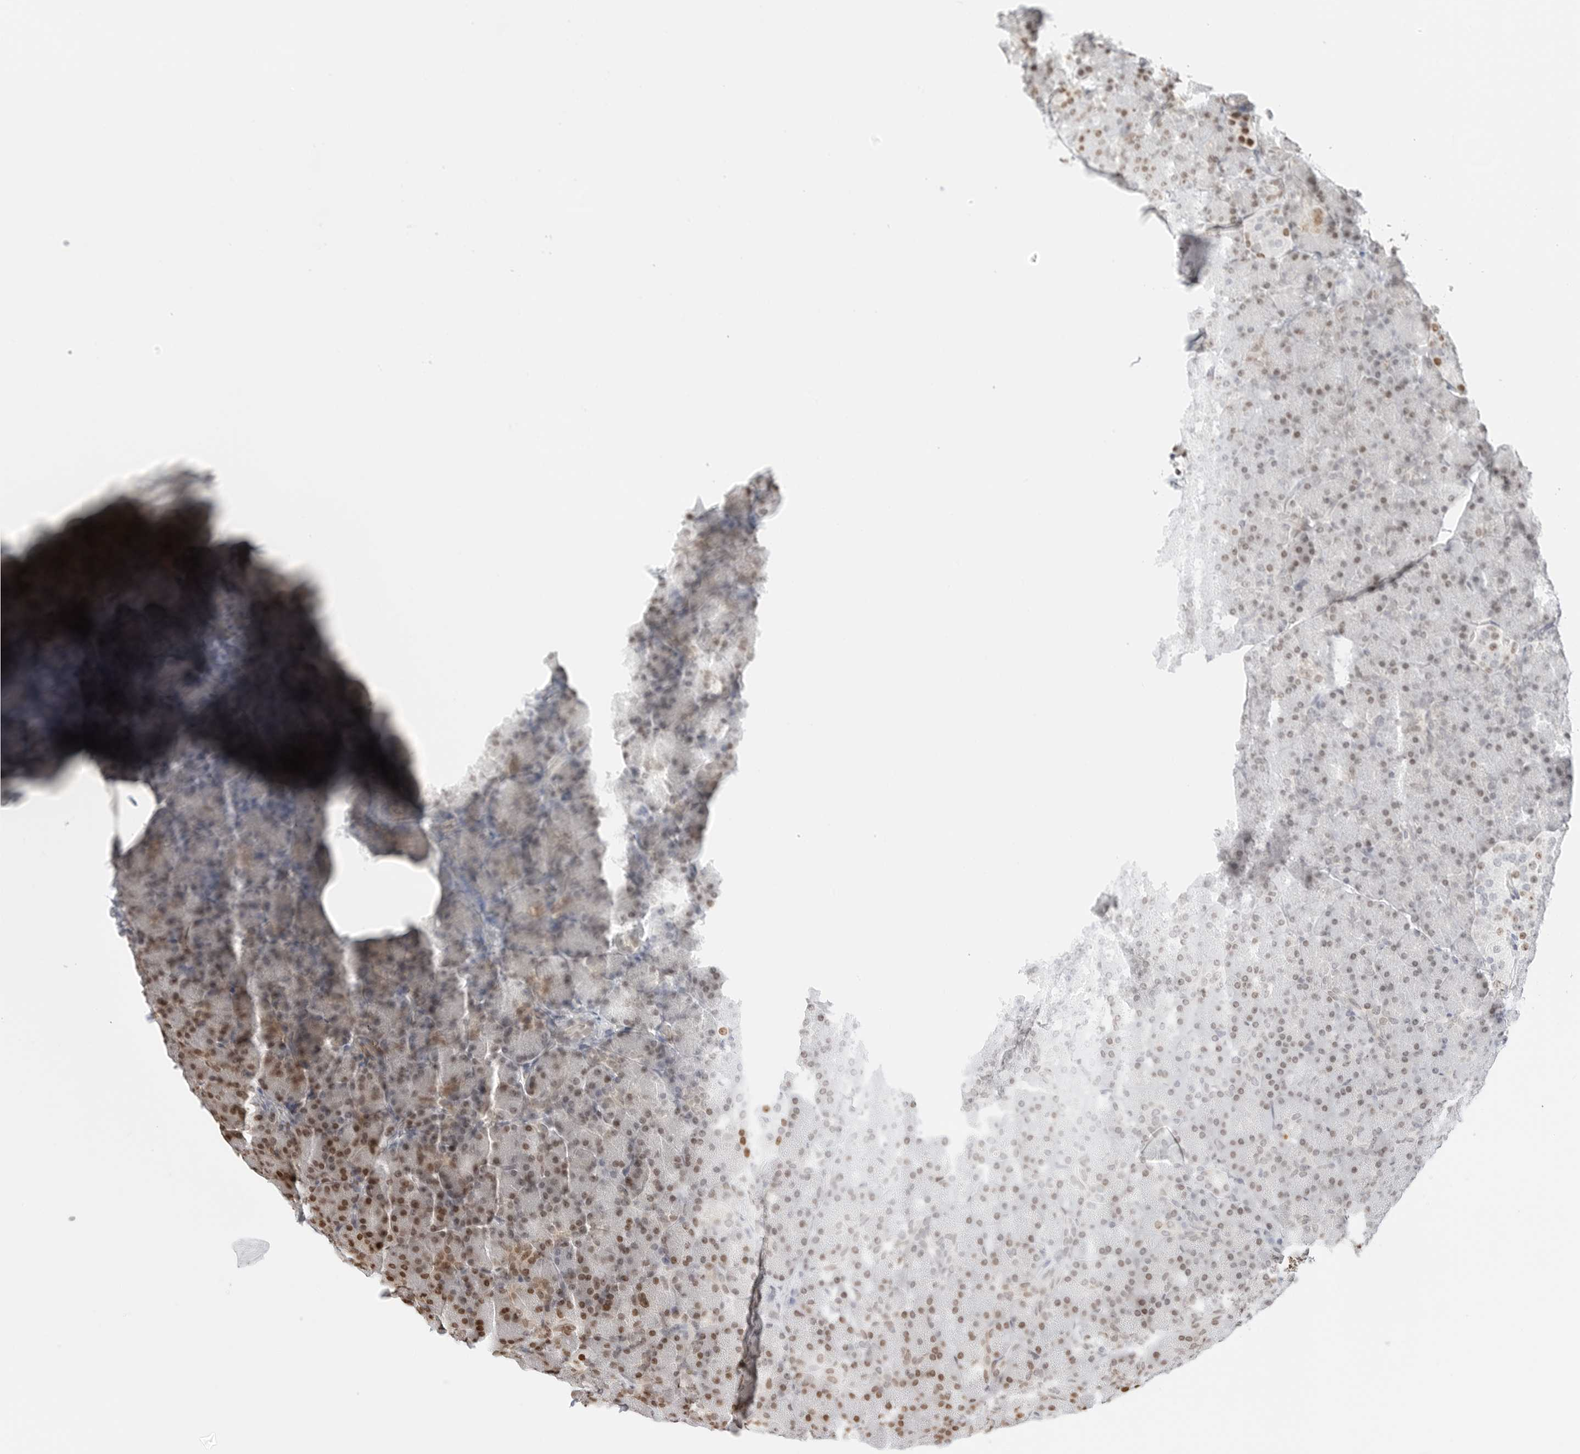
{"staining": {"intensity": "moderate", "quantity": "25%-75%", "location": "nuclear"}, "tissue": "pancreas", "cell_type": "Exocrine glandular cells", "image_type": "normal", "snomed": [{"axis": "morphology", "description": "Normal tissue, NOS"}, {"axis": "topography", "description": "Pancreas"}], "caption": "Human pancreas stained with a brown dye displays moderate nuclear positive expression in approximately 25%-75% of exocrine glandular cells.", "gene": "SPIDR", "patient": {"sex": "female", "age": 43}}